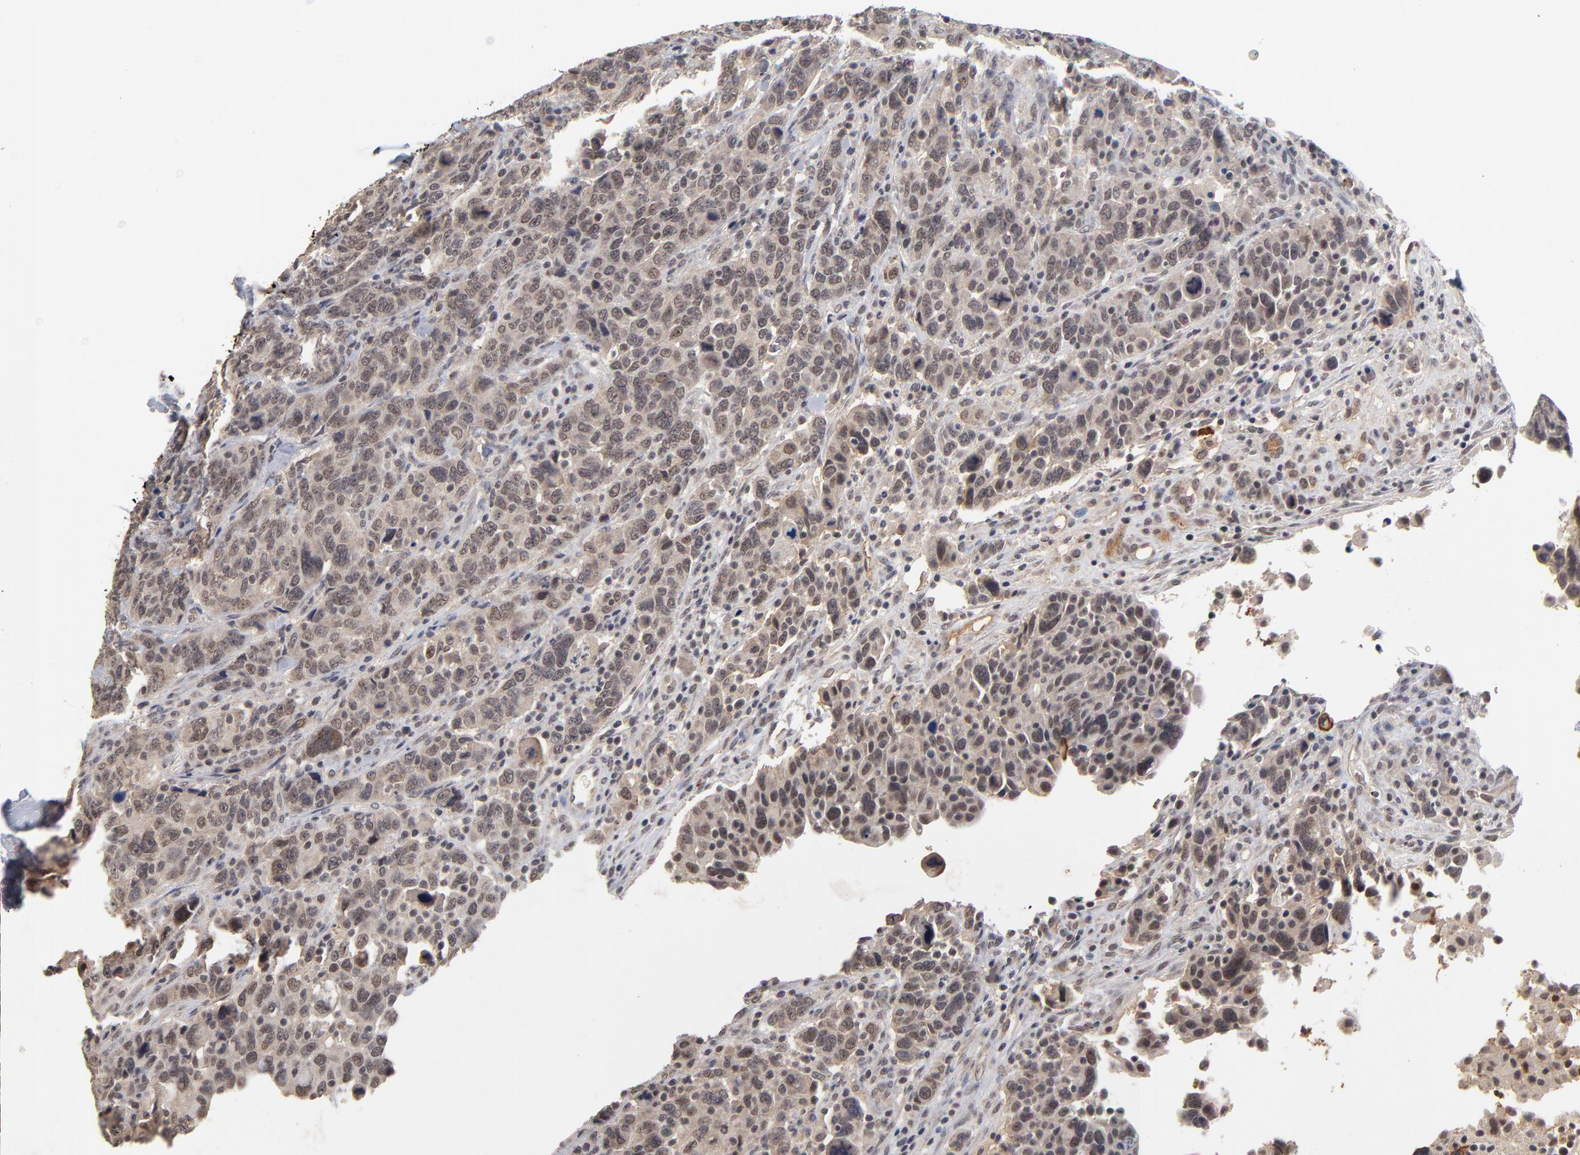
{"staining": {"intensity": "moderate", "quantity": ">75%", "location": "cytoplasmic/membranous"}, "tissue": "breast cancer", "cell_type": "Tumor cells", "image_type": "cancer", "snomed": [{"axis": "morphology", "description": "Duct carcinoma"}, {"axis": "topography", "description": "Breast"}], "caption": "Protein staining shows moderate cytoplasmic/membranous positivity in approximately >75% of tumor cells in breast invasive ductal carcinoma. (brown staining indicates protein expression, while blue staining denotes nuclei).", "gene": "WSB1", "patient": {"sex": "female", "age": 37}}